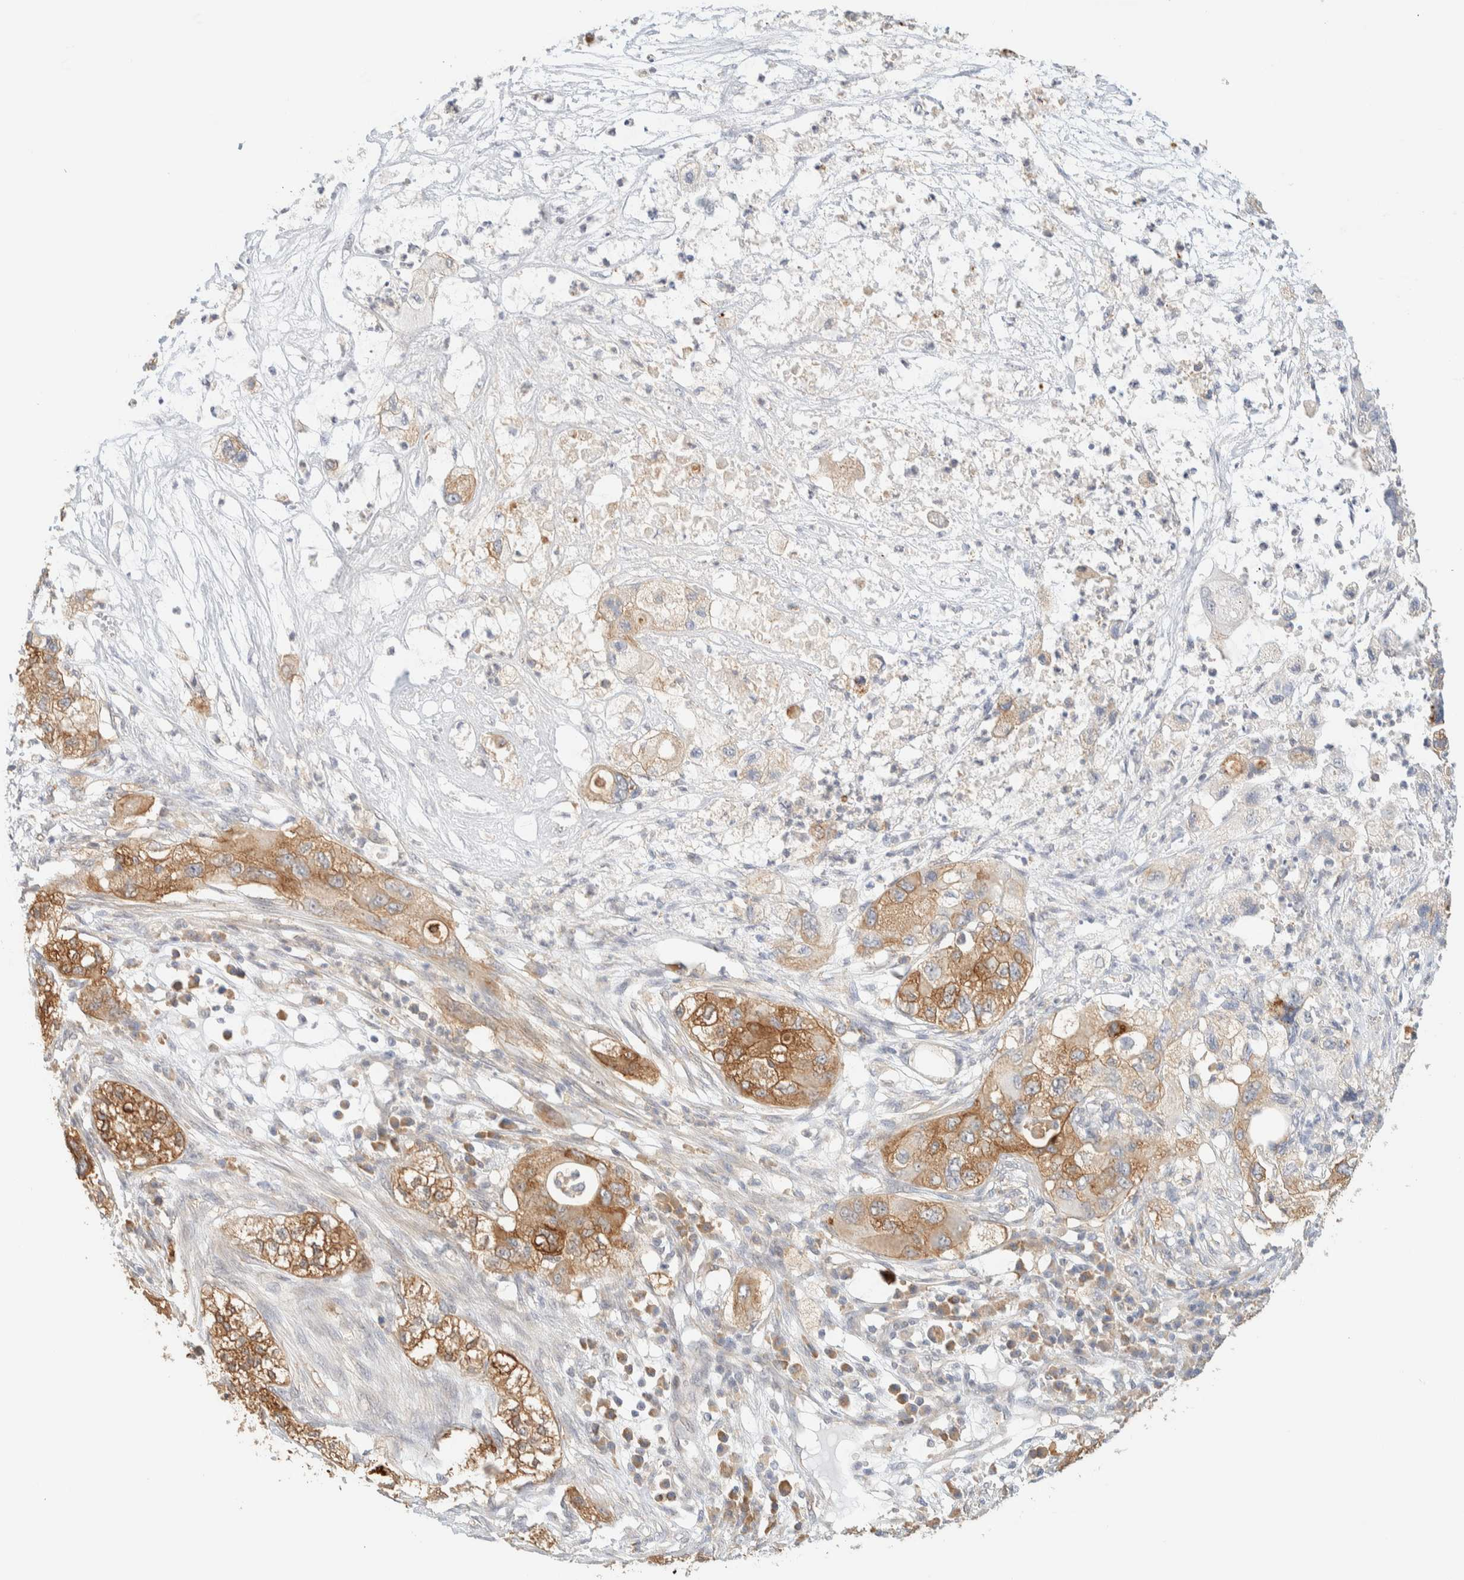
{"staining": {"intensity": "moderate", "quantity": ">75%", "location": "cytoplasmic/membranous"}, "tissue": "pancreatic cancer", "cell_type": "Tumor cells", "image_type": "cancer", "snomed": [{"axis": "morphology", "description": "Adenocarcinoma, NOS"}, {"axis": "topography", "description": "Pancreas"}], "caption": "A high-resolution photomicrograph shows immunohistochemistry staining of pancreatic adenocarcinoma, which reveals moderate cytoplasmic/membranous staining in about >75% of tumor cells.", "gene": "TBC1D8B", "patient": {"sex": "female", "age": 78}}